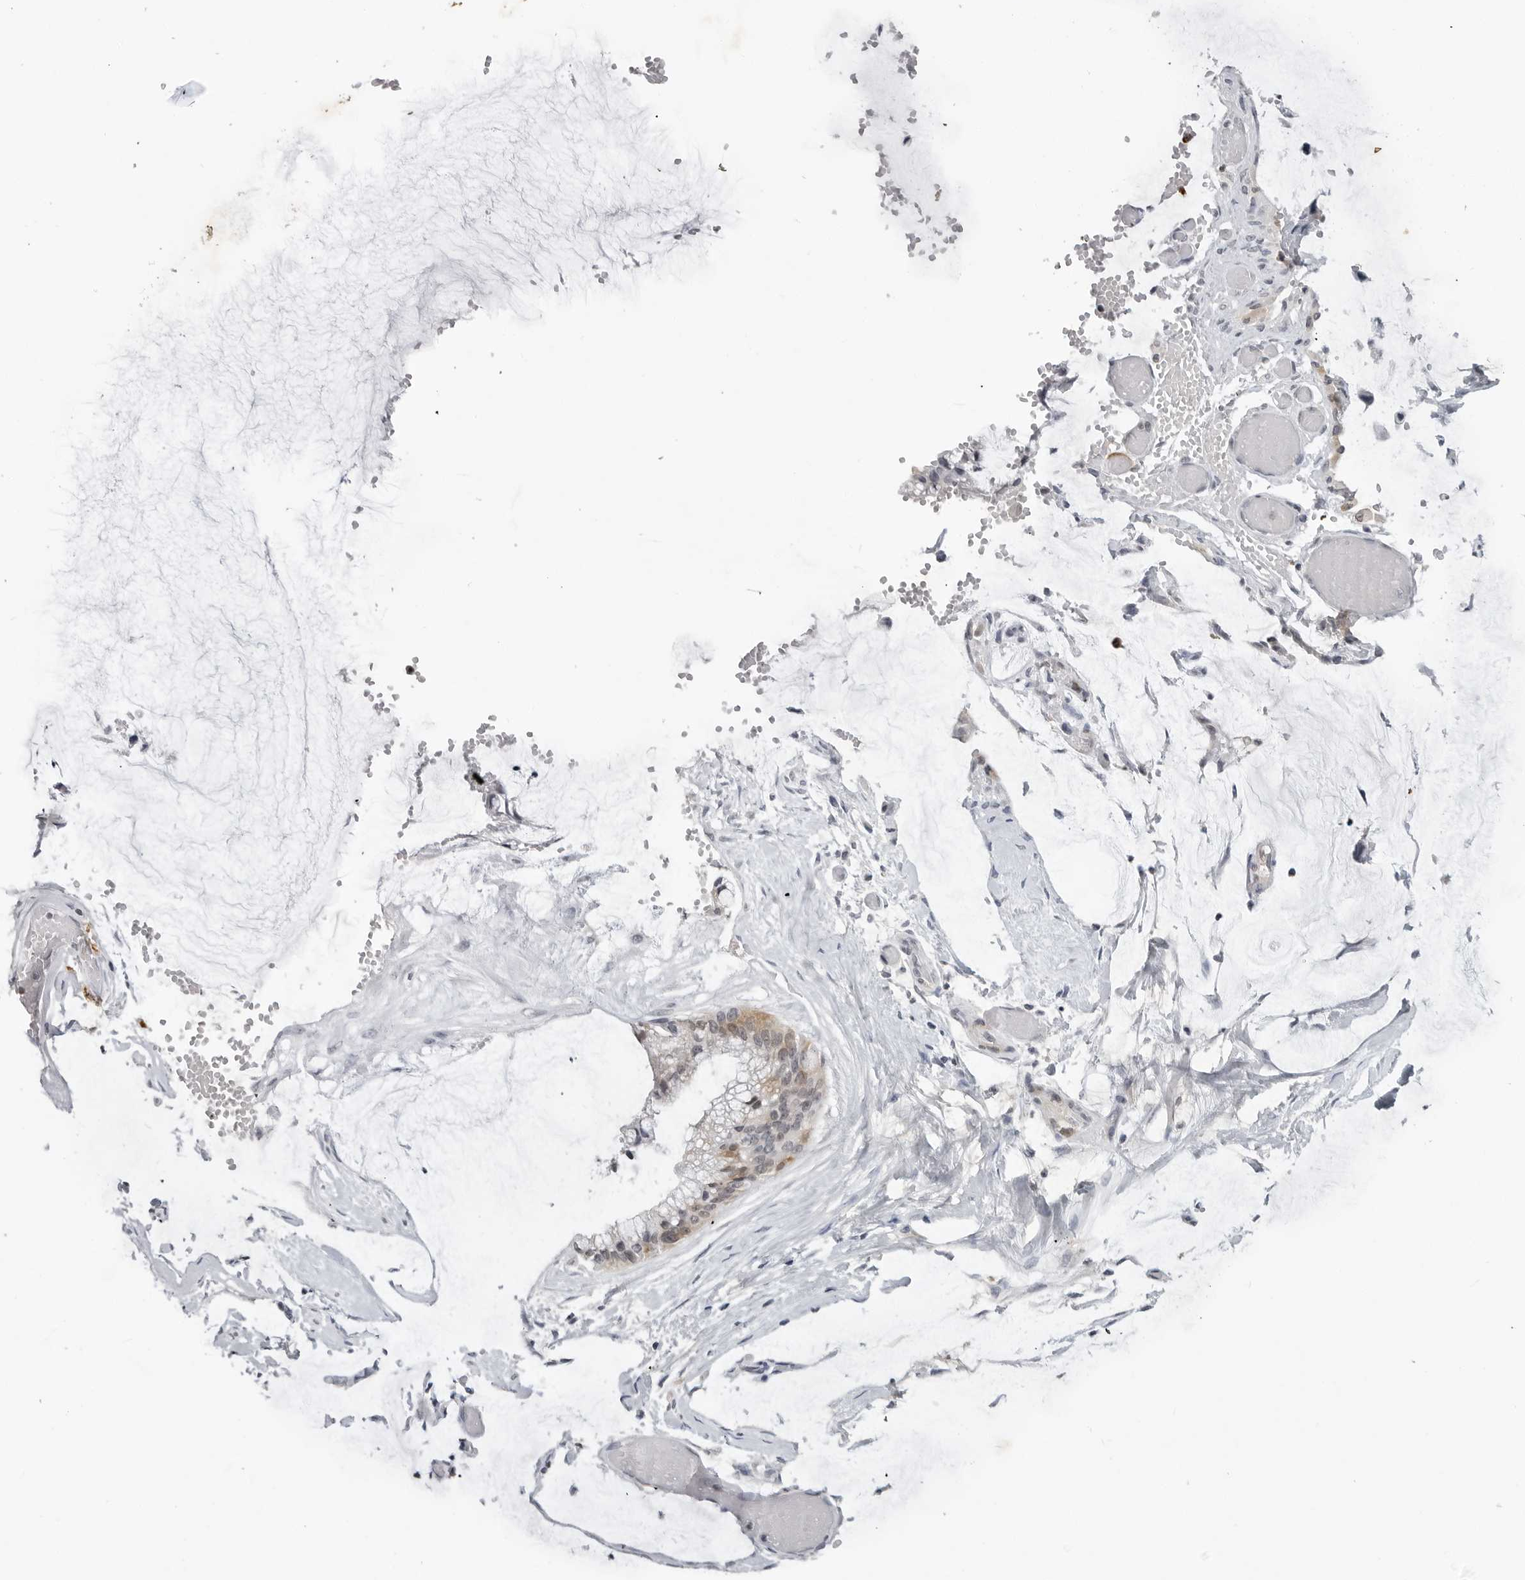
{"staining": {"intensity": "weak", "quantity": "25%-75%", "location": "cytoplasmic/membranous"}, "tissue": "ovarian cancer", "cell_type": "Tumor cells", "image_type": "cancer", "snomed": [{"axis": "morphology", "description": "Cystadenocarcinoma, mucinous, NOS"}, {"axis": "topography", "description": "Ovary"}], "caption": "Ovarian cancer (mucinous cystadenocarcinoma) stained for a protein (brown) demonstrates weak cytoplasmic/membranous positive staining in about 25%-75% of tumor cells.", "gene": "RRM1", "patient": {"sex": "female", "age": 39}}